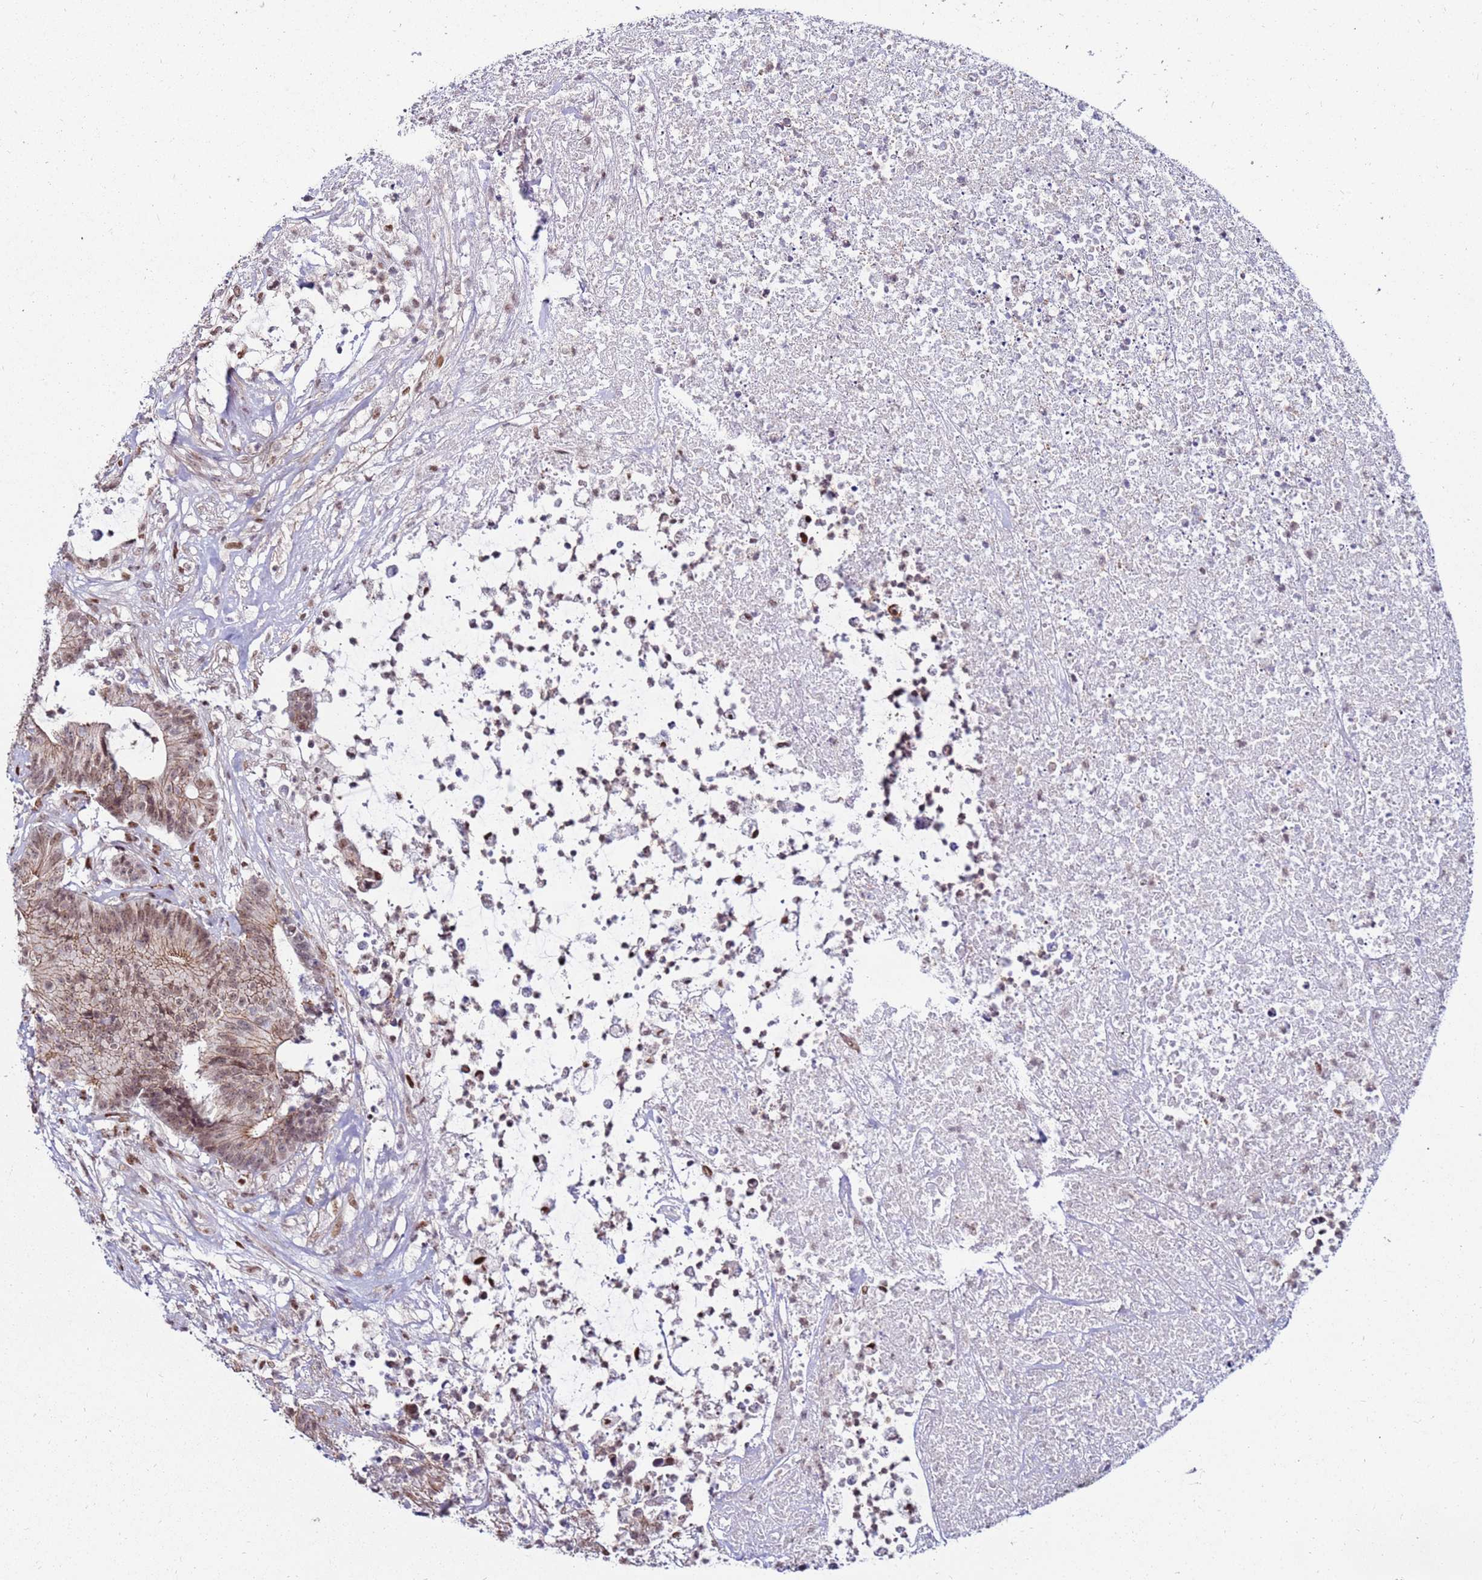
{"staining": {"intensity": "moderate", "quantity": ">75%", "location": "cytoplasmic/membranous,nuclear"}, "tissue": "colorectal cancer", "cell_type": "Tumor cells", "image_type": "cancer", "snomed": [{"axis": "morphology", "description": "Adenocarcinoma, NOS"}, {"axis": "topography", "description": "Colon"}], "caption": "This is an image of immunohistochemistry staining of adenocarcinoma (colorectal), which shows moderate staining in the cytoplasmic/membranous and nuclear of tumor cells.", "gene": "KPNA4", "patient": {"sex": "female", "age": 84}}